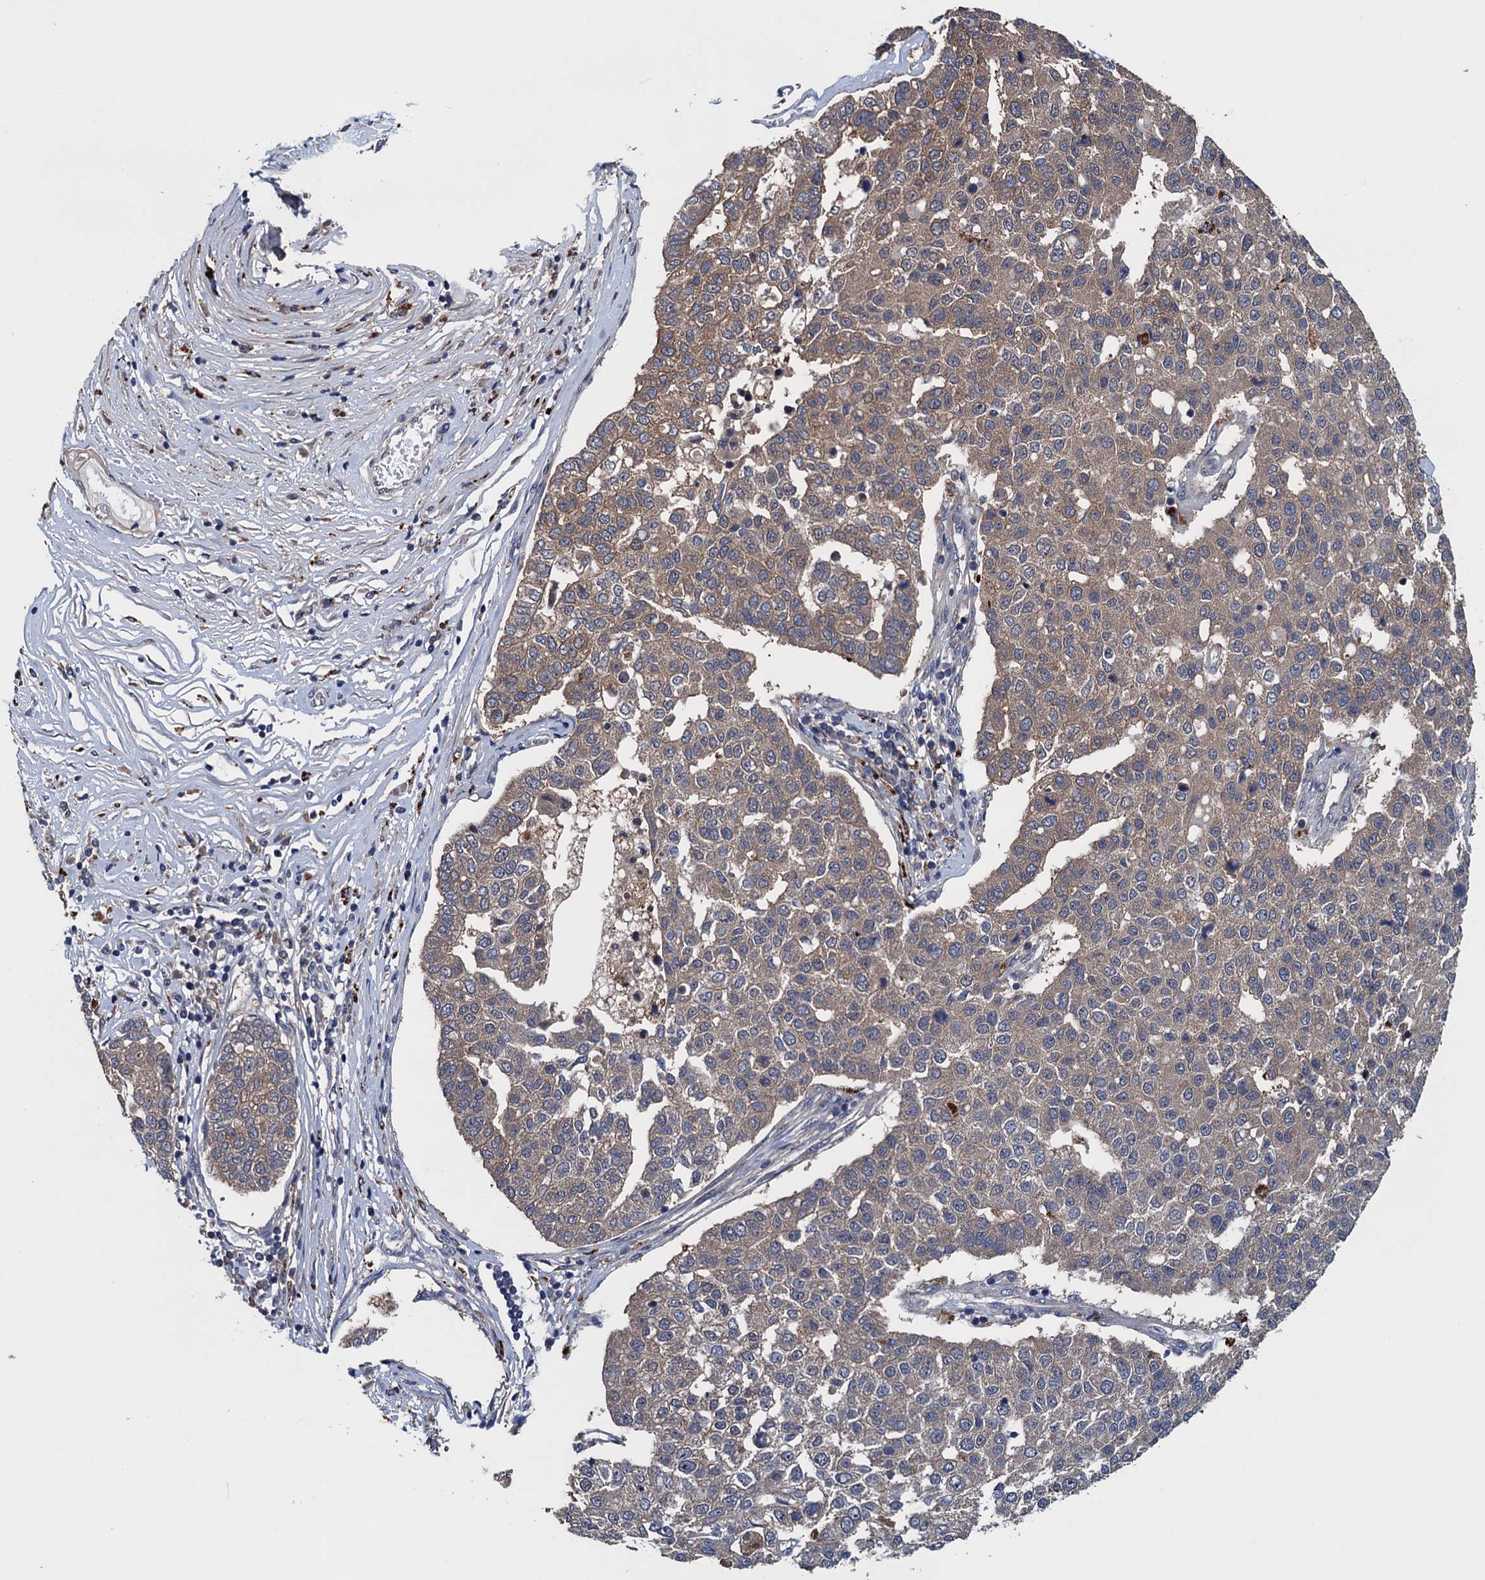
{"staining": {"intensity": "moderate", "quantity": ">75%", "location": "cytoplasmic/membranous"}, "tissue": "pancreatic cancer", "cell_type": "Tumor cells", "image_type": "cancer", "snomed": [{"axis": "morphology", "description": "Adenocarcinoma, NOS"}, {"axis": "topography", "description": "Pancreas"}], "caption": "This image displays pancreatic adenocarcinoma stained with immunohistochemistry (IHC) to label a protein in brown. The cytoplasmic/membranous of tumor cells show moderate positivity for the protein. Nuclei are counter-stained blue.", "gene": "BLTP3B", "patient": {"sex": "female", "age": 61}}